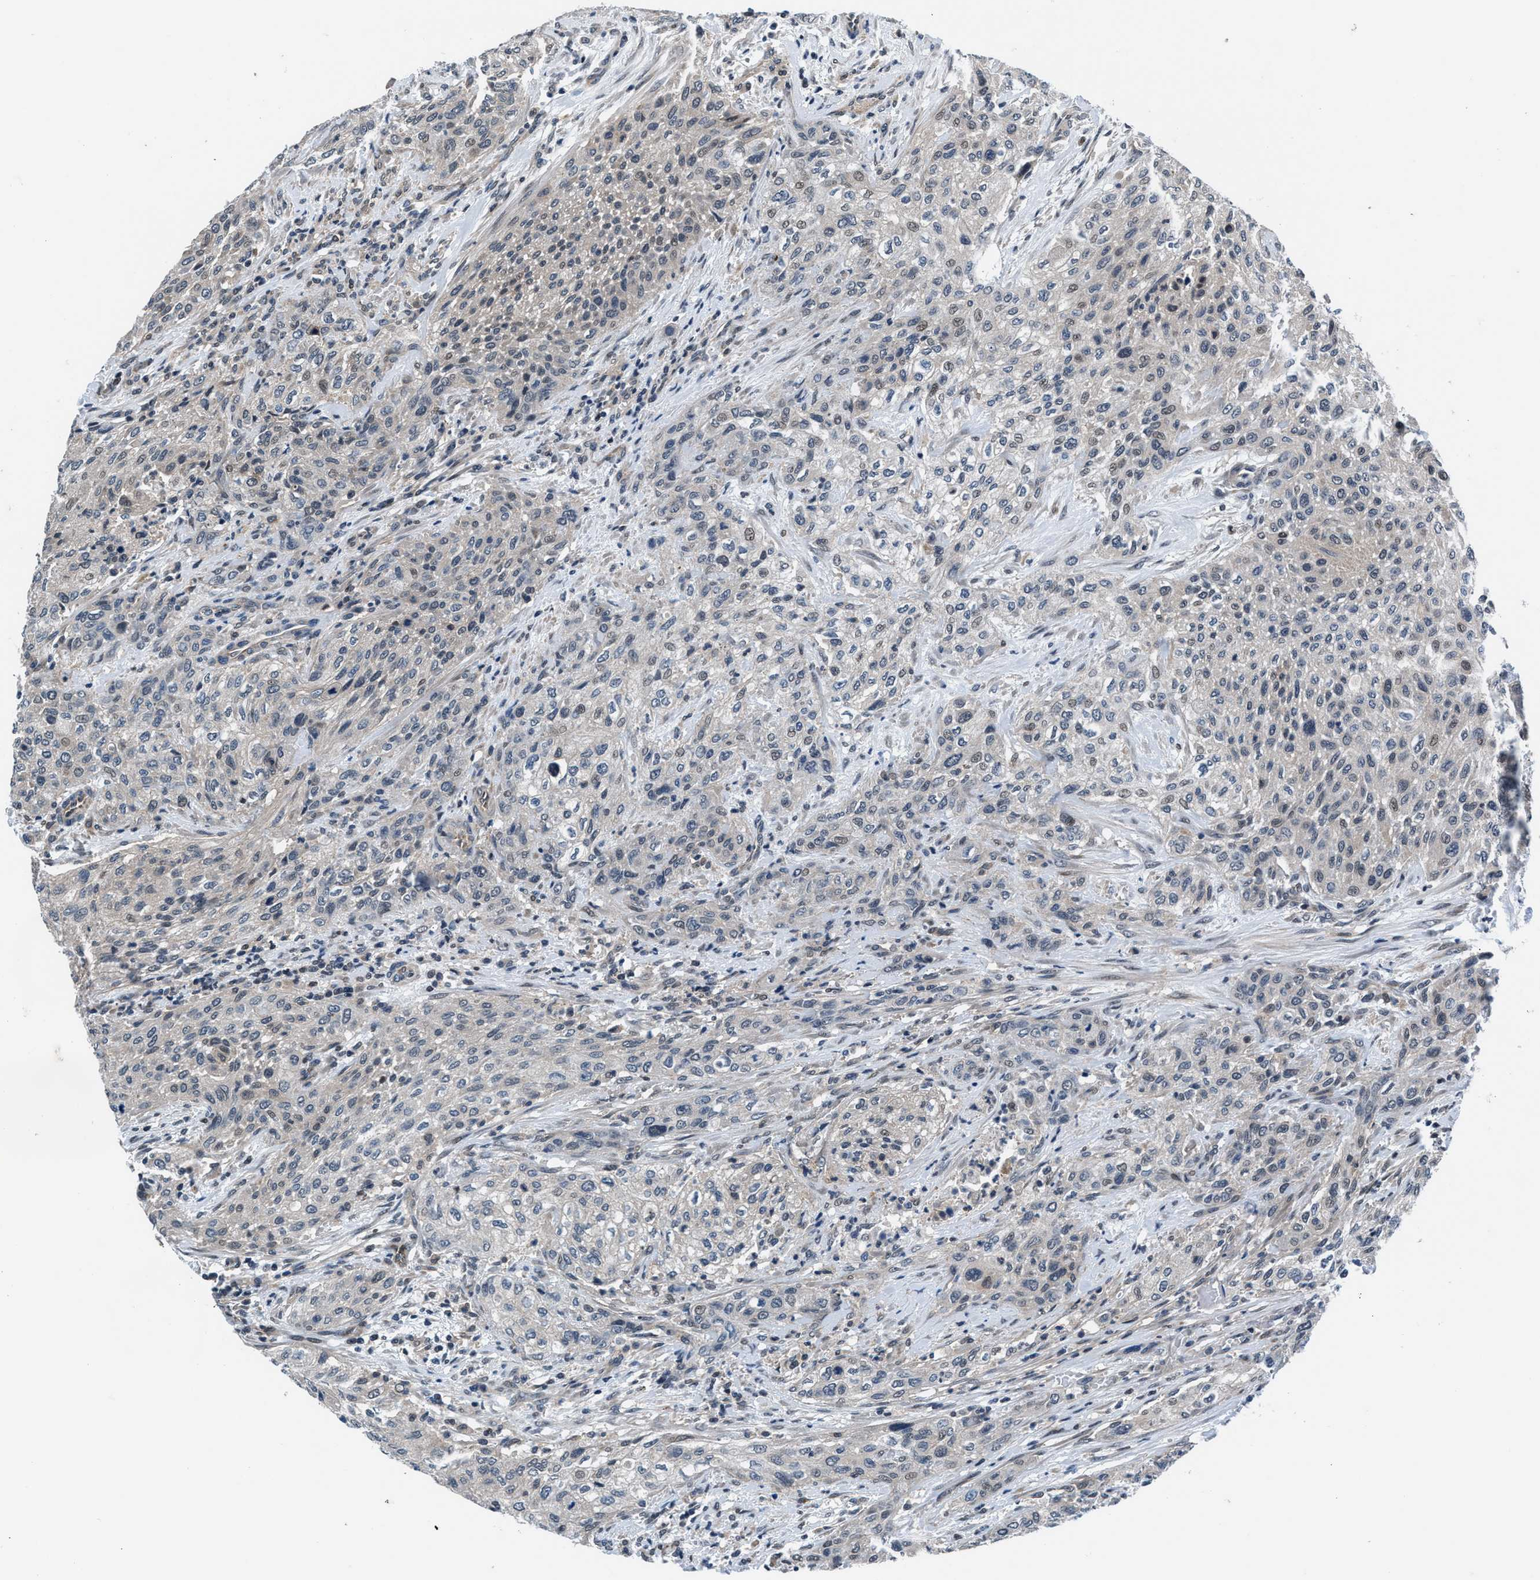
{"staining": {"intensity": "weak", "quantity": "<25%", "location": "cytoplasmic/membranous"}, "tissue": "urothelial cancer", "cell_type": "Tumor cells", "image_type": "cancer", "snomed": [{"axis": "morphology", "description": "Urothelial carcinoma, Low grade"}, {"axis": "morphology", "description": "Urothelial carcinoma, High grade"}, {"axis": "topography", "description": "Urinary bladder"}], "caption": "Immunohistochemical staining of urothelial cancer demonstrates no significant expression in tumor cells.", "gene": "PRPSAP2", "patient": {"sex": "male", "age": 35}}